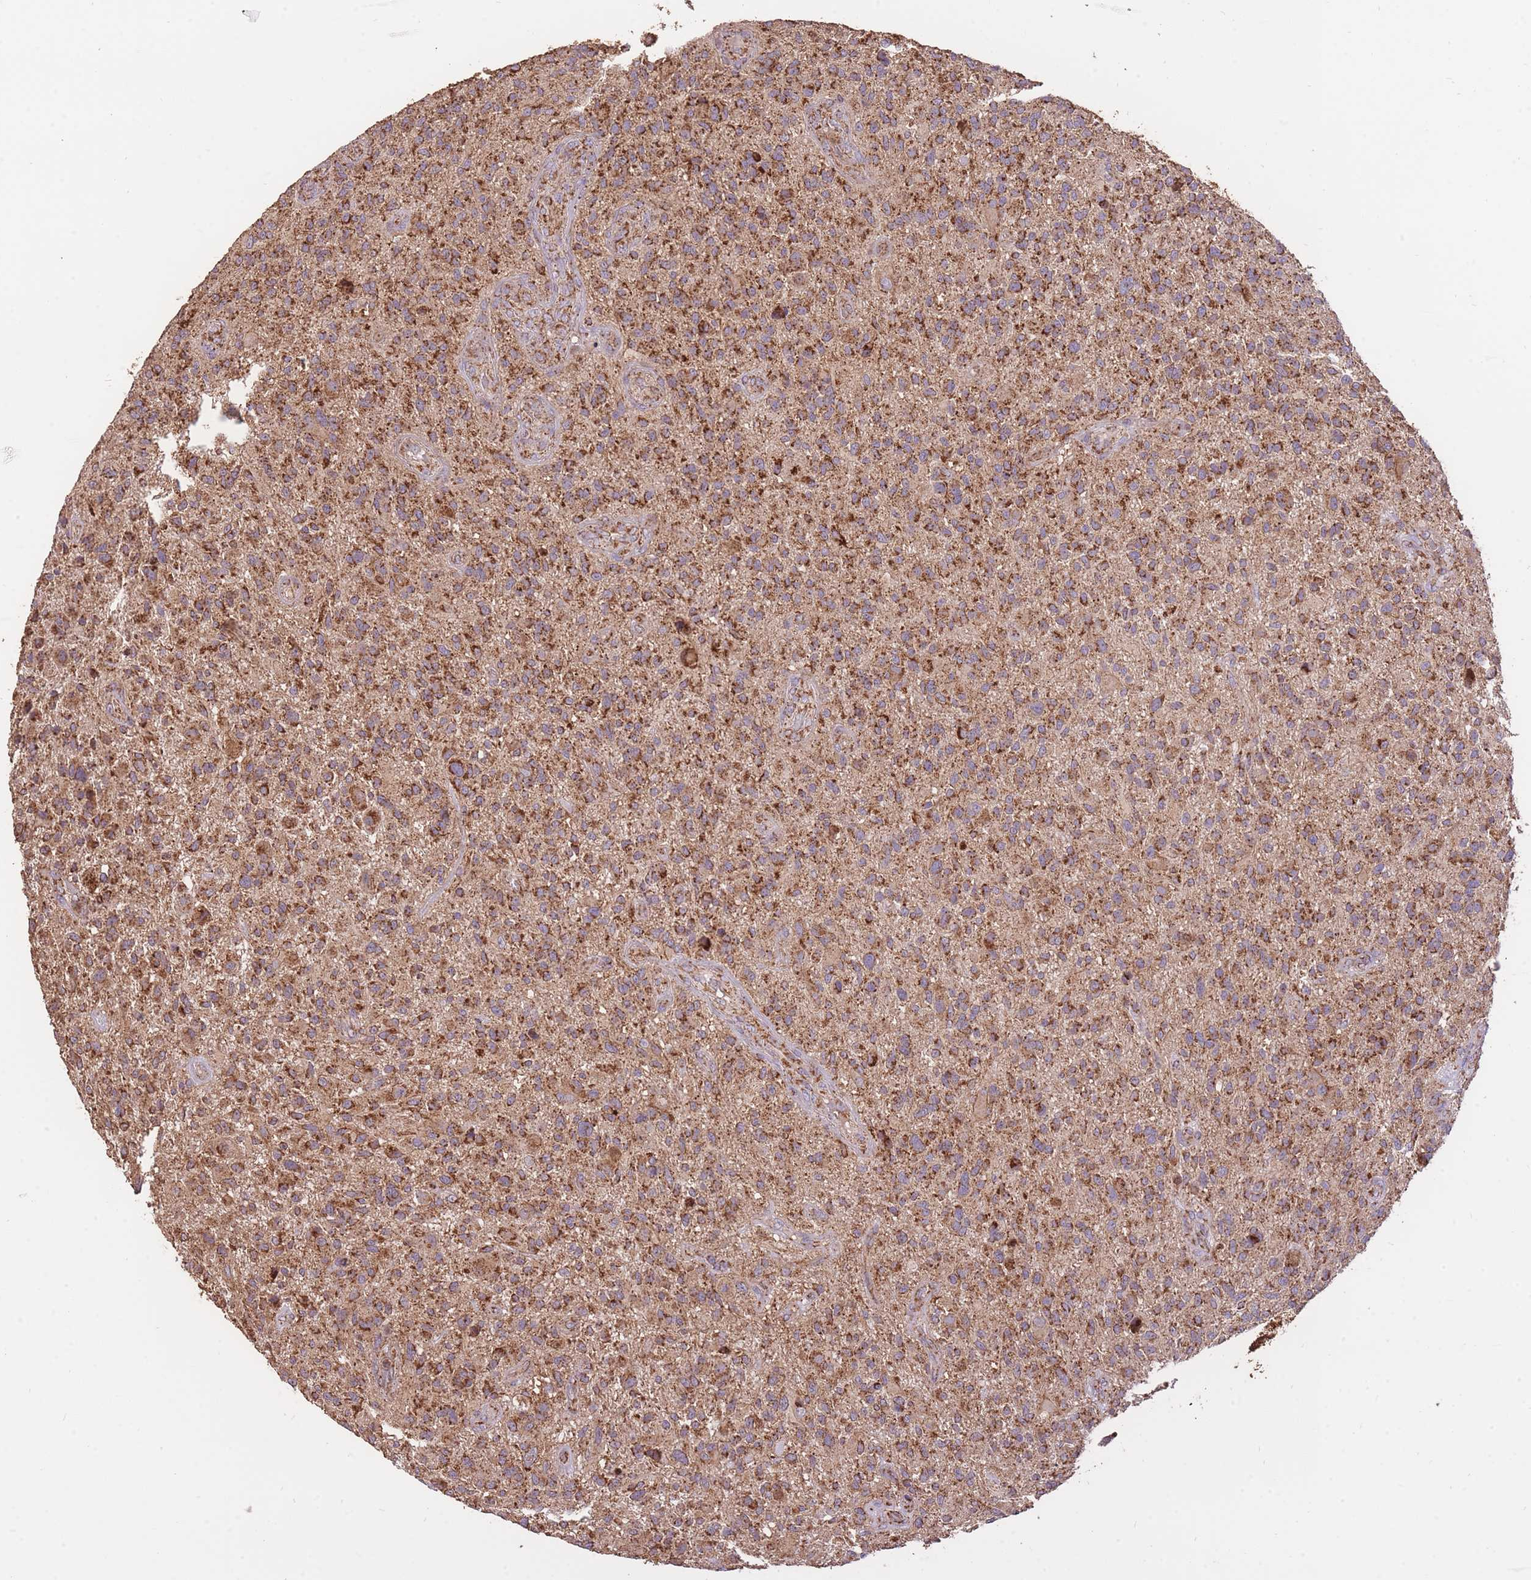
{"staining": {"intensity": "strong", "quantity": ">75%", "location": "cytoplasmic/membranous"}, "tissue": "glioma", "cell_type": "Tumor cells", "image_type": "cancer", "snomed": [{"axis": "morphology", "description": "Glioma, malignant, High grade"}, {"axis": "topography", "description": "Brain"}], "caption": "Glioma stained with DAB immunohistochemistry reveals high levels of strong cytoplasmic/membranous positivity in about >75% of tumor cells. Nuclei are stained in blue.", "gene": "PREP", "patient": {"sex": "male", "age": 47}}